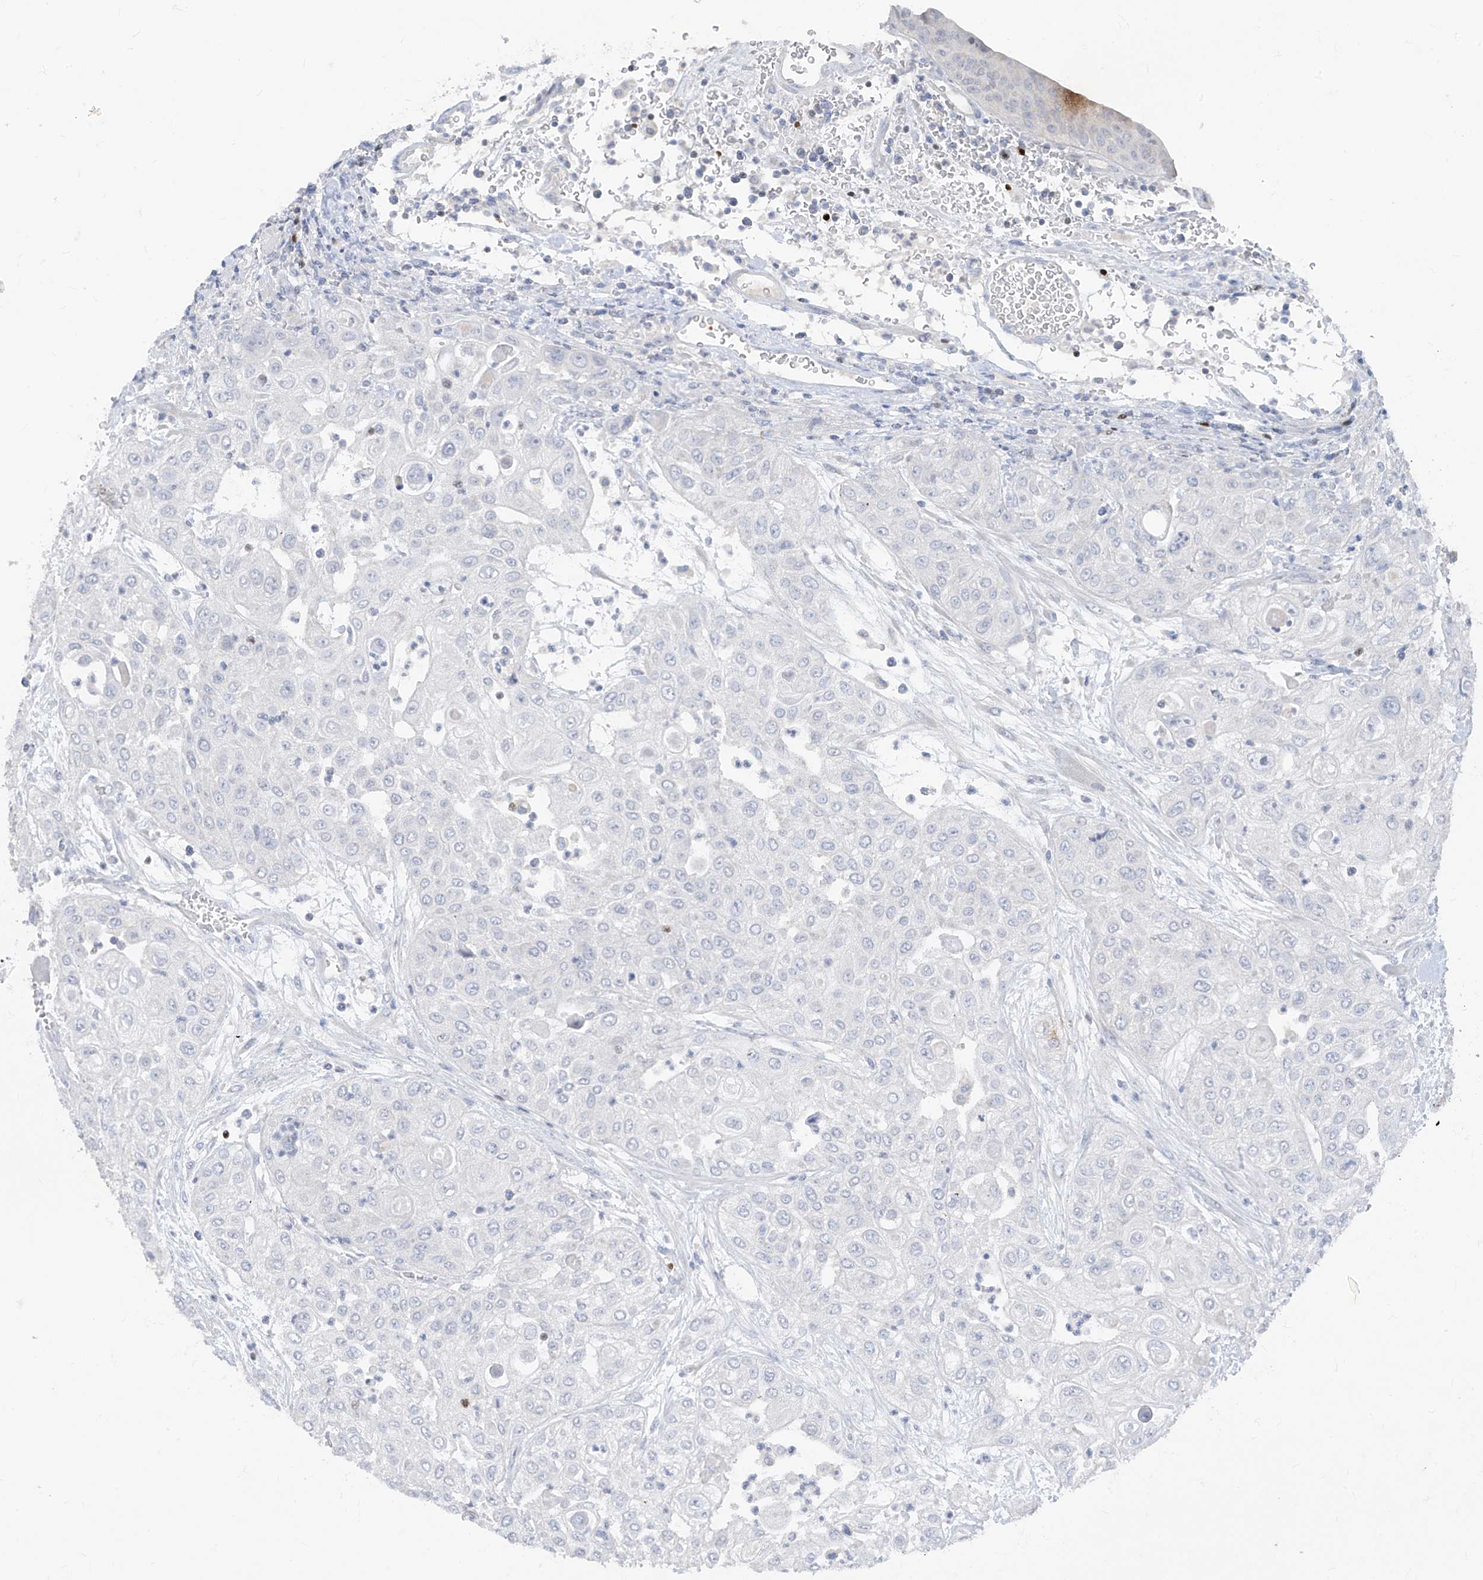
{"staining": {"intensity": "negative", "quantity": "none", "location": "none"}, "tissue": "urothelial cancer", "cell_type": "Tumor cells", "image_type": "cancer", "snomed": [{"axis": "morphology", "description": "Urothelial carcinoma, High grade"}, {"axis": "topography", "description": "Urinary bladder"}], "caption": "Immunohistochemical staining of urothelial carcinoma (high-grade) displays no significant staining in tumor cells. (DAB (3,3'-diaminobenzidine) immunohistochemistry (IHC) with hematoxylin counter stain).", "gene": "TBX21", "patient": {"sex": "female", "age": 79}}